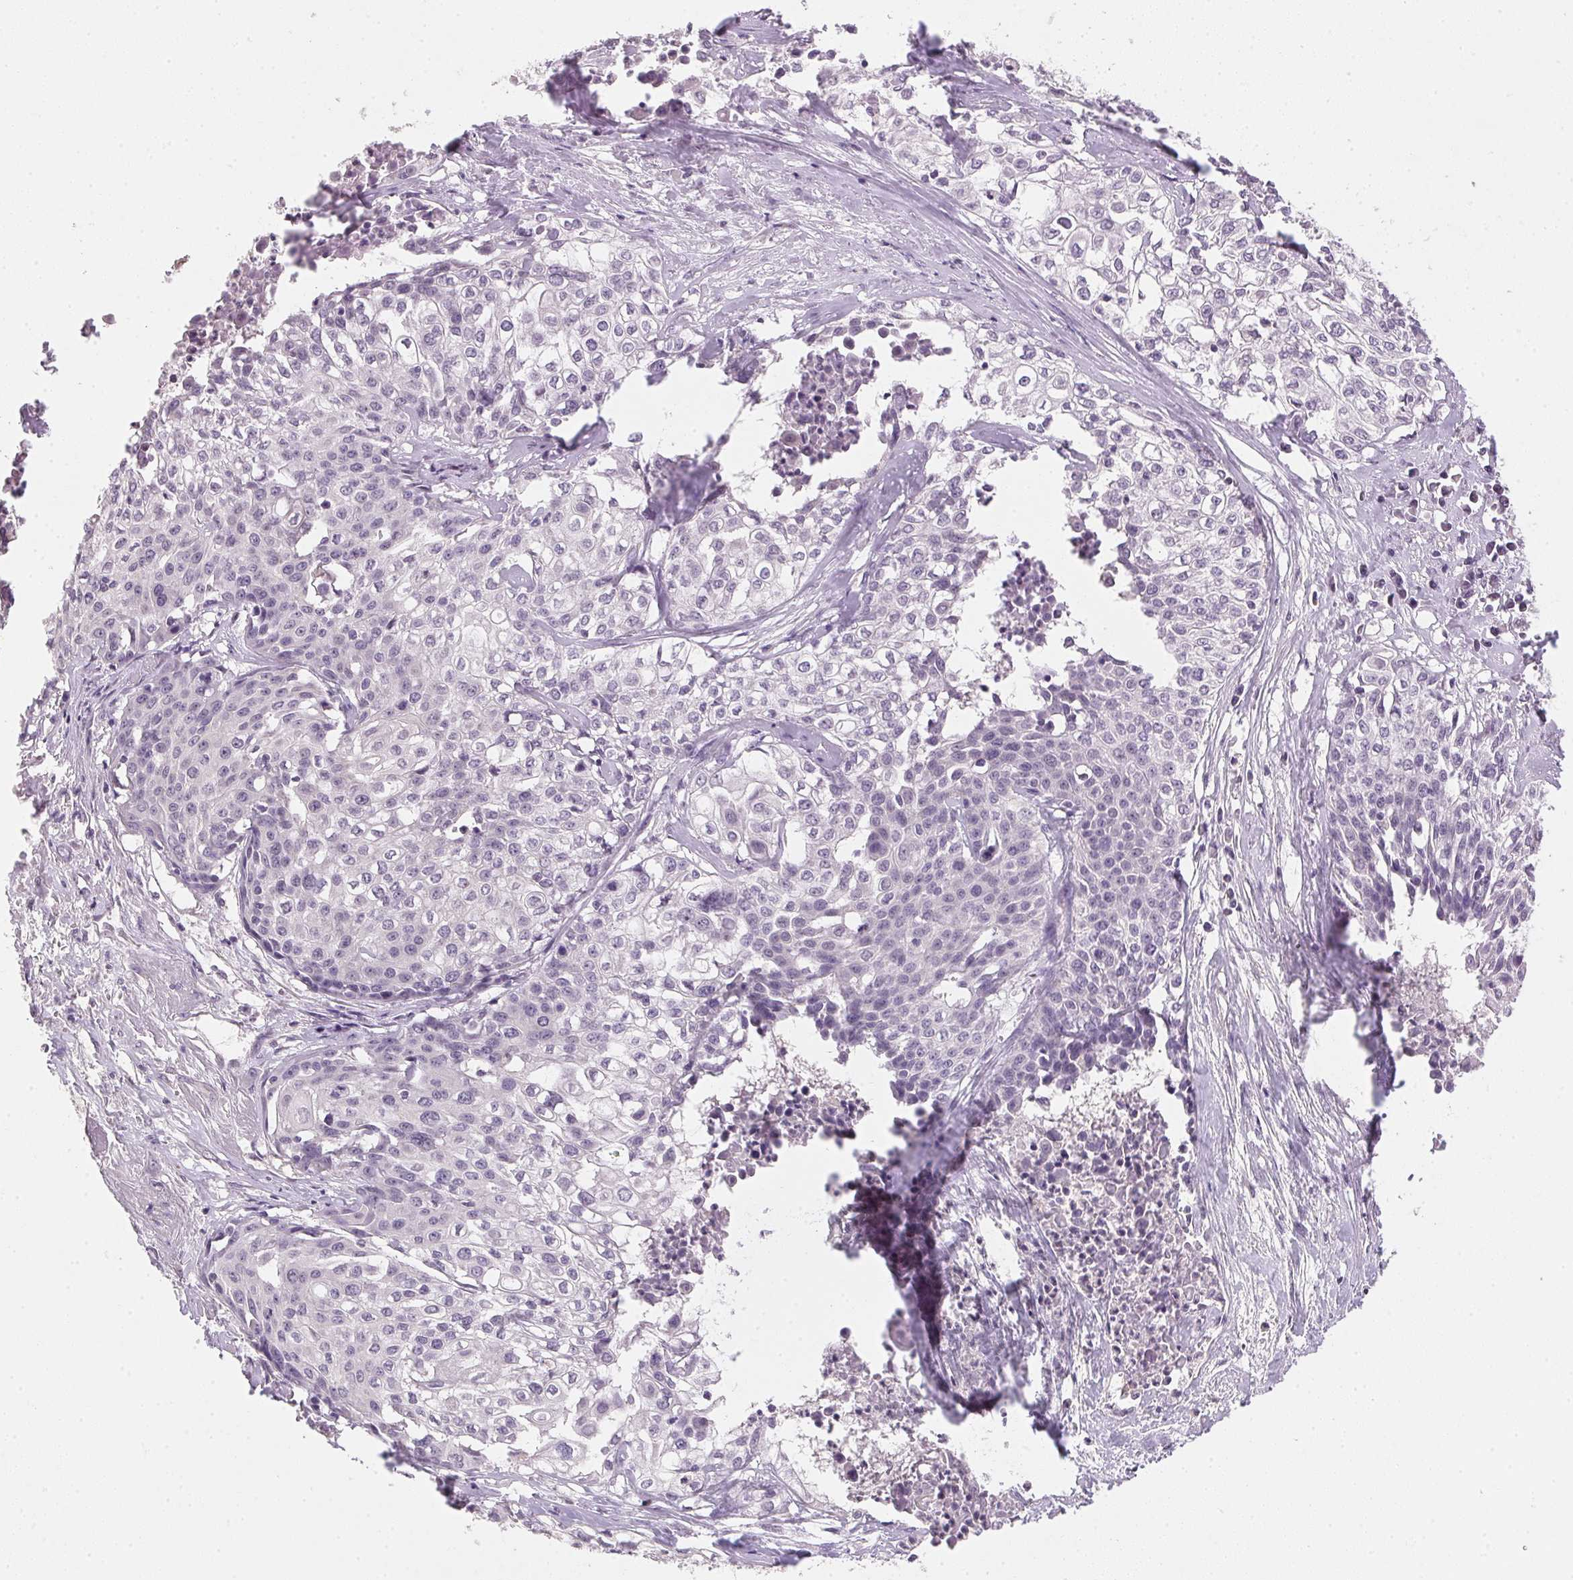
{"staining": {"intensity": "negative", "quantity": "none", "location": "none"}, "tissue": "cervical cancer", "cell_type": "Tumor cells", "image_type": "cancer", "snomed": [{"axis": "morphology", "description": "Squamous cell carcinoma, NOS"}, {"axis": "topography", "description": "Cervix"}], "caption": "A micrograph of human cervical squamous cell carcinoma is negative for staining in tumor cells.", "gene": "ALDH8A1", "patient": {"sex": "female", "age": 39}}